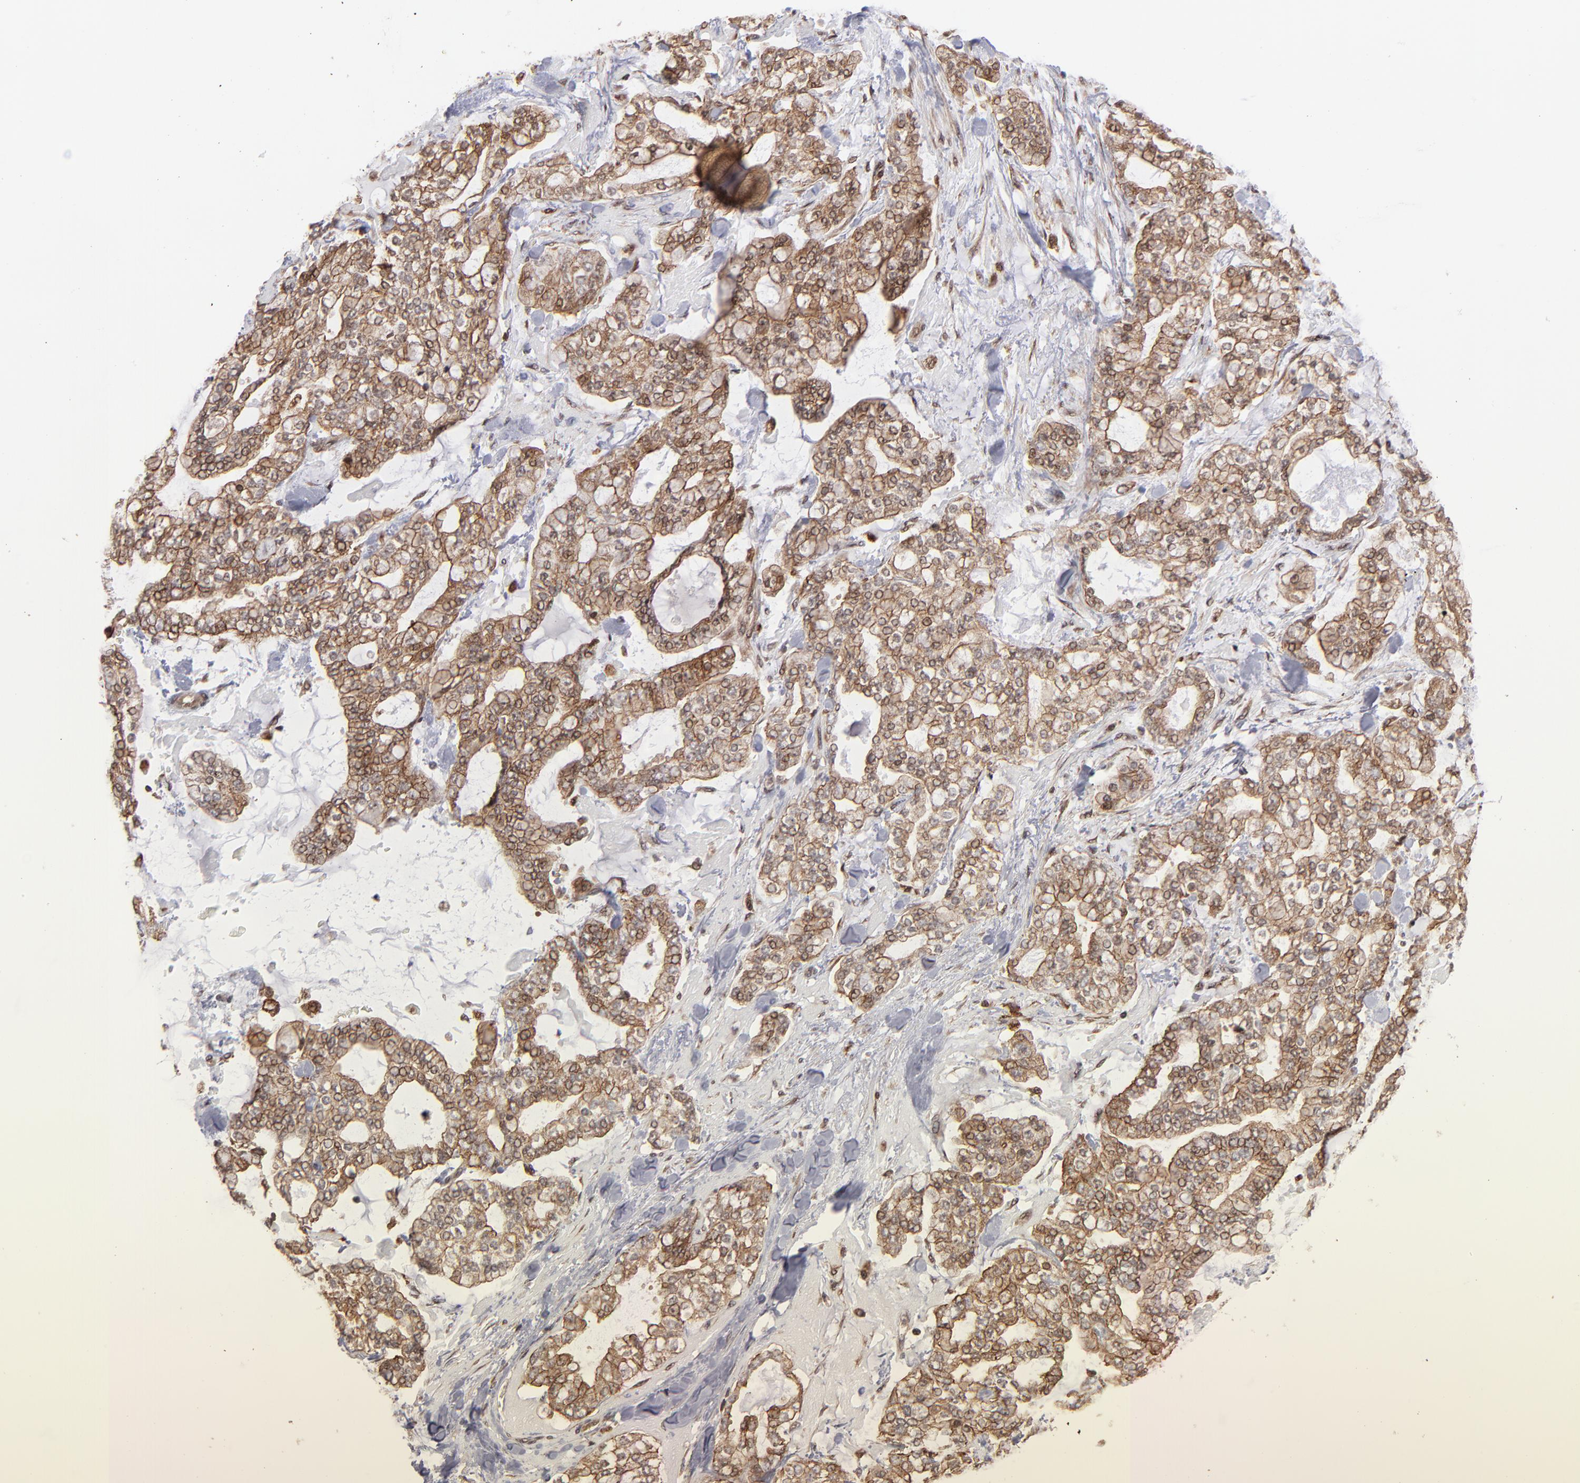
{"staining": {"intensity": "strong", "quantity": ">75%", "location": "cytoplasmic/membranous,nuclear"}, "tissue": "stomach cancer", "cell_type": "Tumor cells", "image_type": "cancer", "snomed": [{"axis": "morphology", "description": "Normal tissue, NOS"}, {"axis": "morphology", "description": "Adenocarcinoma, NOS"}, {"axis": "topography", "description": "Stomach, upper"}, {"axis": "topography", "description": "Stomach"}], "caption": "This is an image of immunohistochemistry (IHC) staining of stomach adenocarcinoma, which shows strong expression in the cytoplasmic/membranous and nuclear of tumor cells.", "gene": "RGS6", "patient": {"sex": "male", "age": 76}}